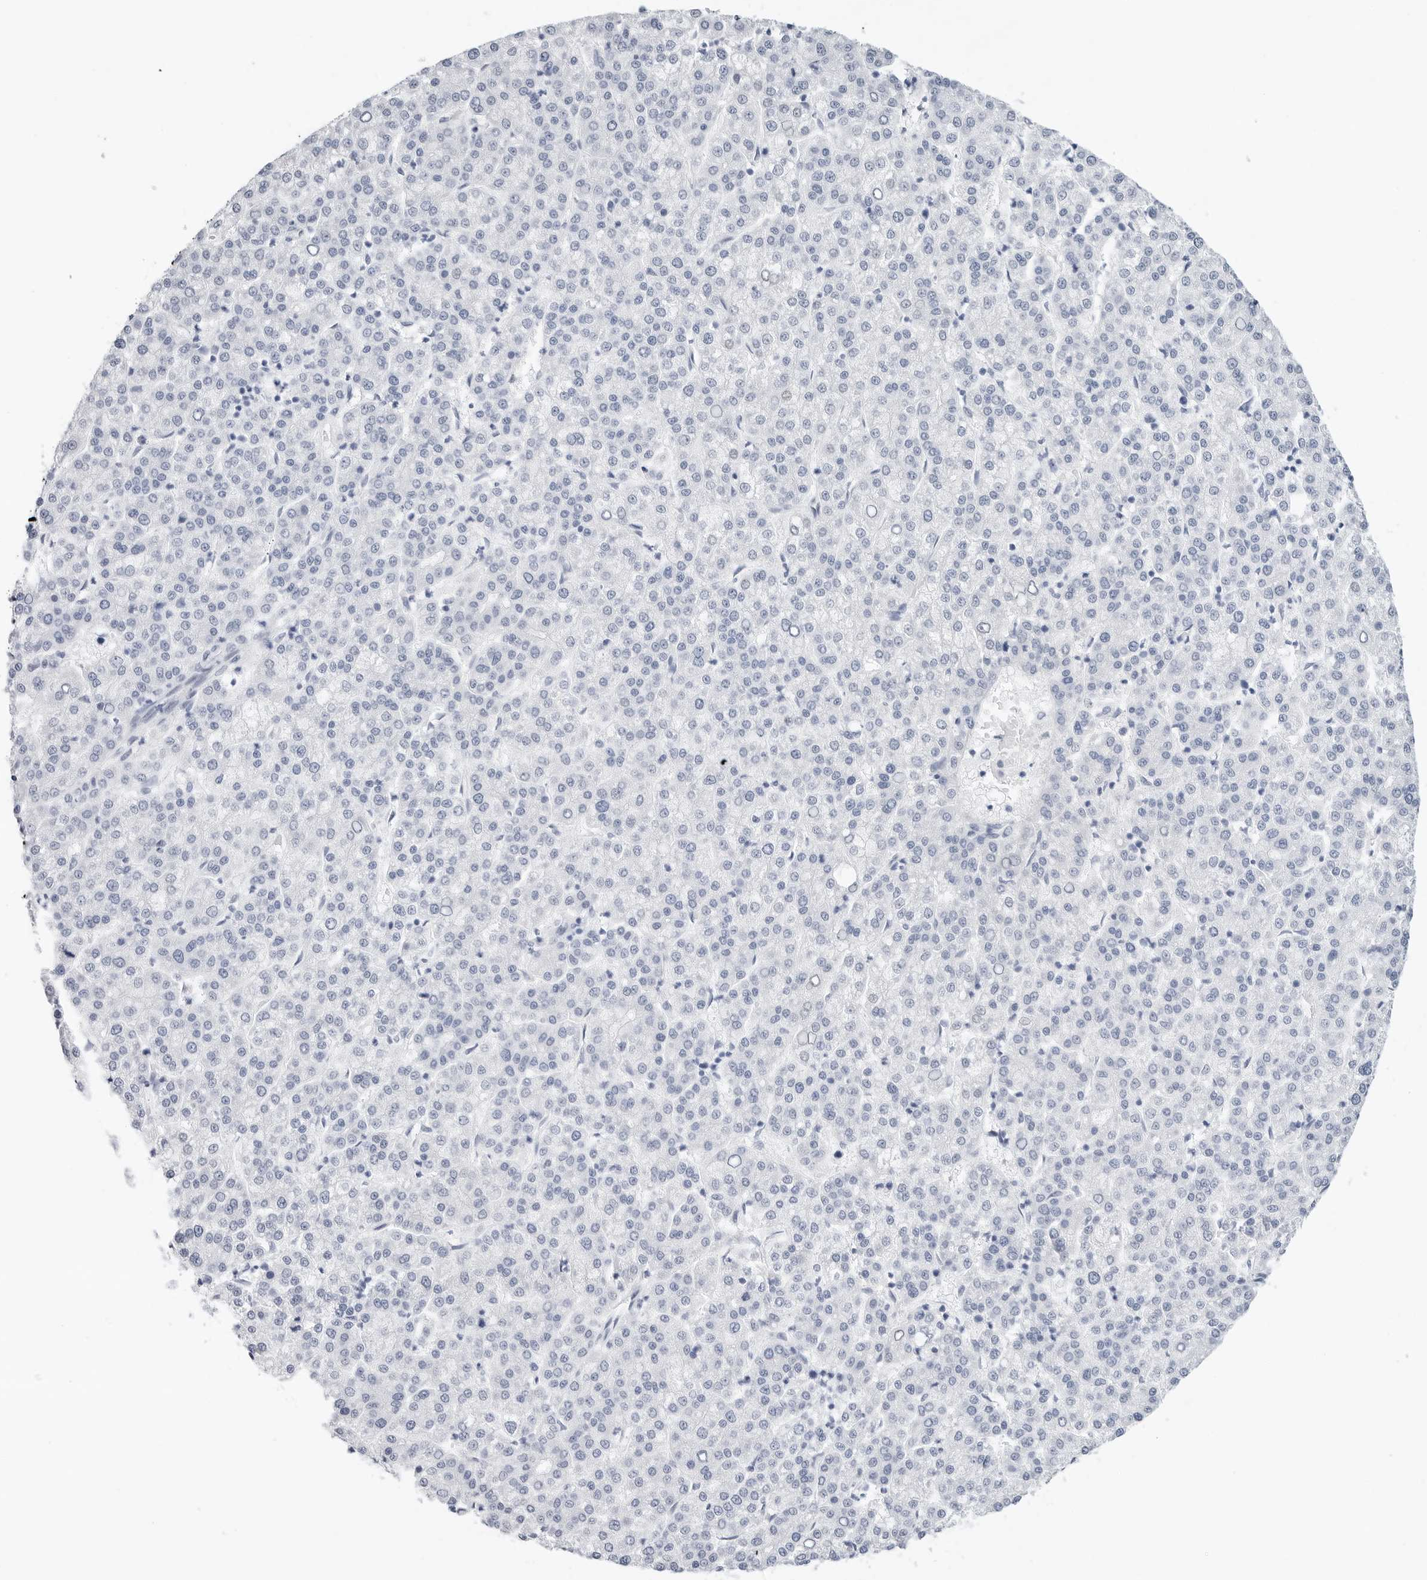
{"staining": {"intensity": "negative", "quantity": "none", "location": "none"}, "tissue": "liver cancer", "cell_type": "Tumor cells", "image_type": "cancer", "snomed": [{"axis": "morphology", "description": "Carcinoma, Hepatocellular, NOS"}, {"axis": "topography", "description": "Liver"}], "caption": "IHC of human hepatocellular carcinoma (liver) shows no expression in tumor cells.", "gene": "SLC19A1", "patient": {"sex": "female", "age": 58}}